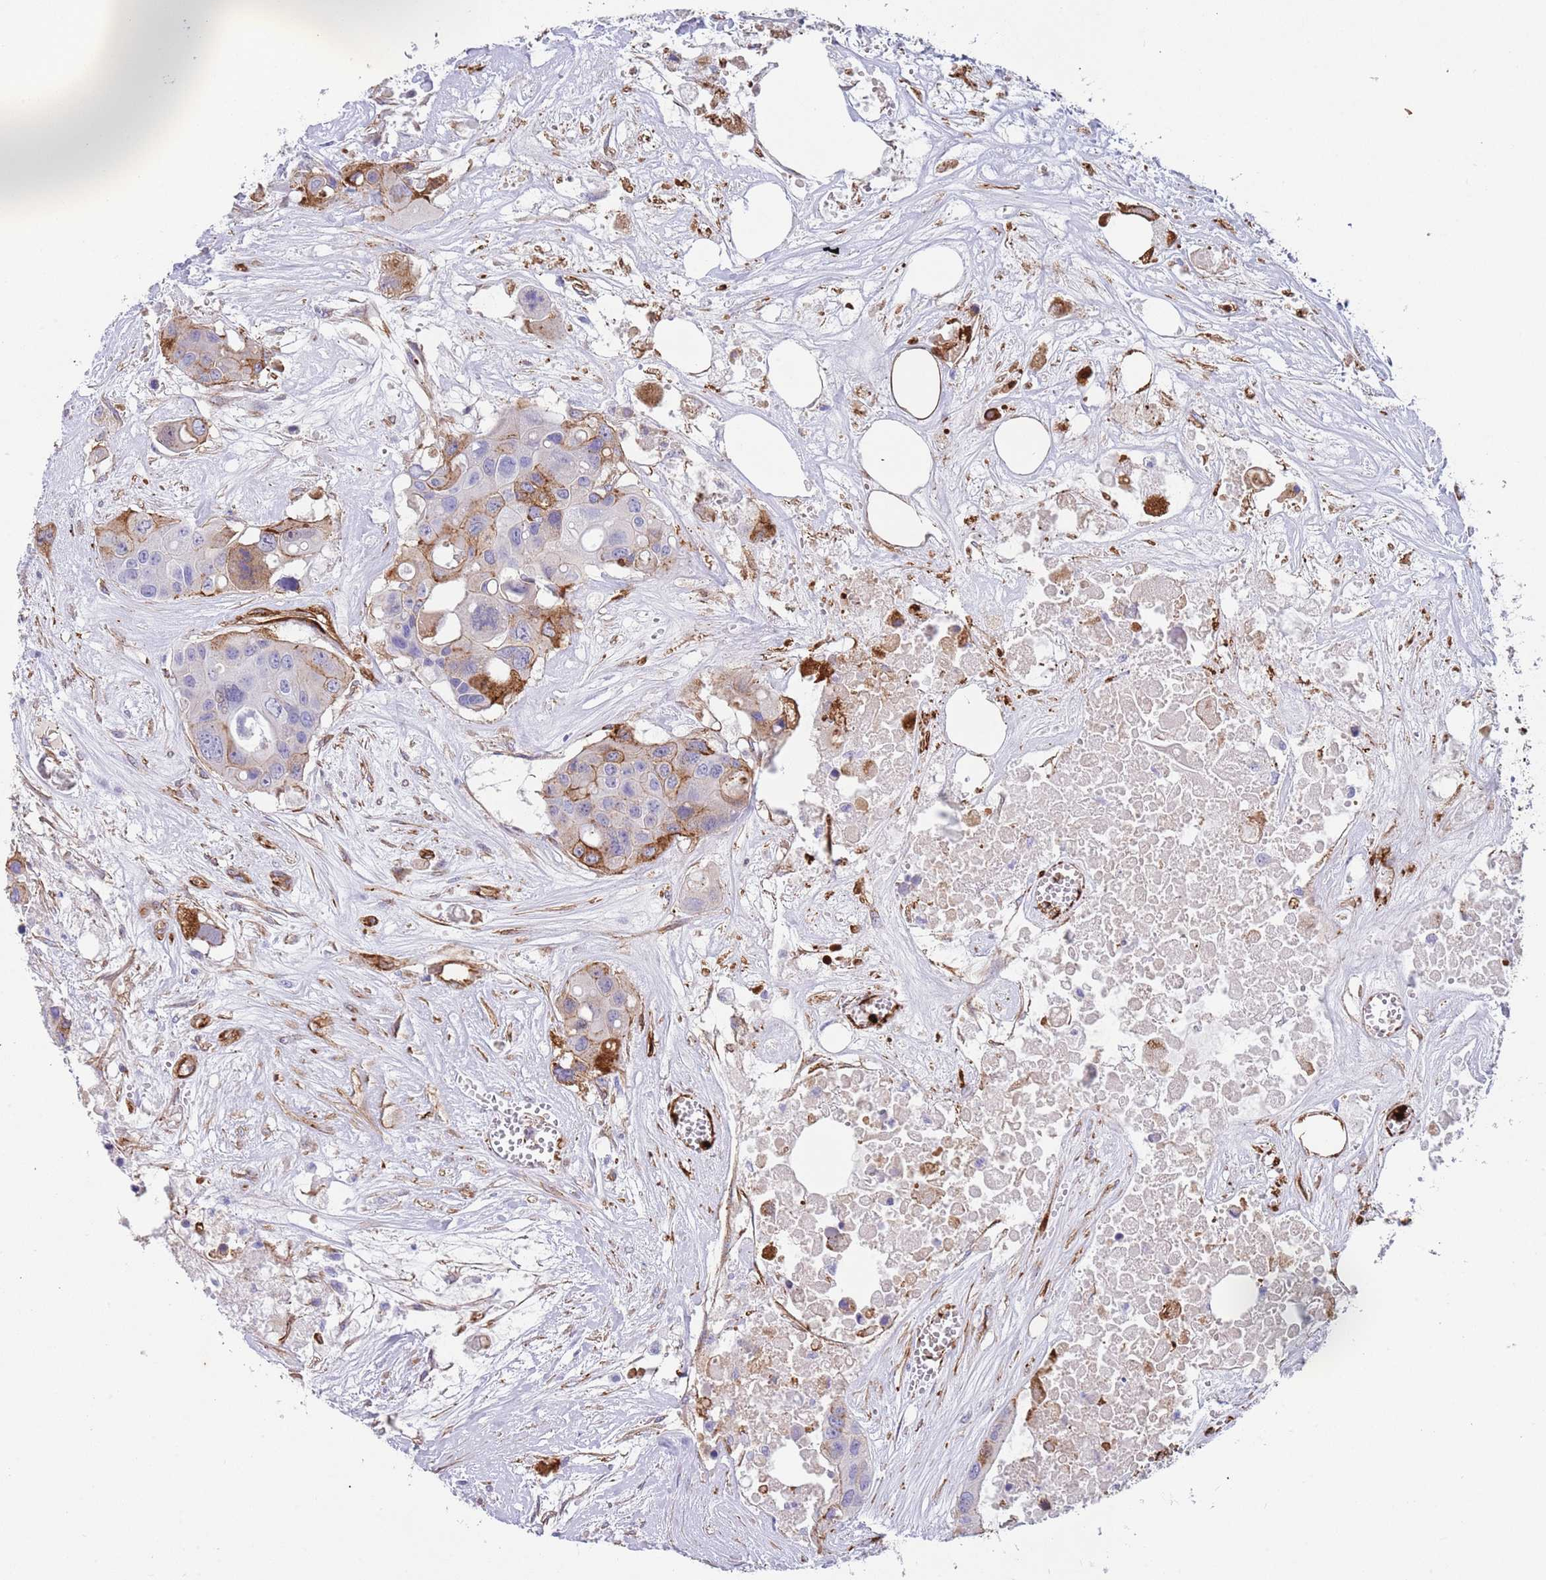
{"staining": {"intensity": "strong", "quantity": "<25%", "location": "cytoplasmic/membranous"}, "tissue": "colorectal cancer", "cell_type": "Tumor cells", "image_type": "cancer", "snomed": [{"axis": "morphology", "description": "Adenocarcinoma, NOS"}, {"axis": "topography", "description": "Colon"}], "caption": "Immunohistochemistry (IHC) of adenocarcinoma (colorectal) displays medium levels of strong cytoplasmic/membranous staining in about <25% of tumor cells.", "gene": "CAV2", "patient": {"sex": "male", "age": 77}}